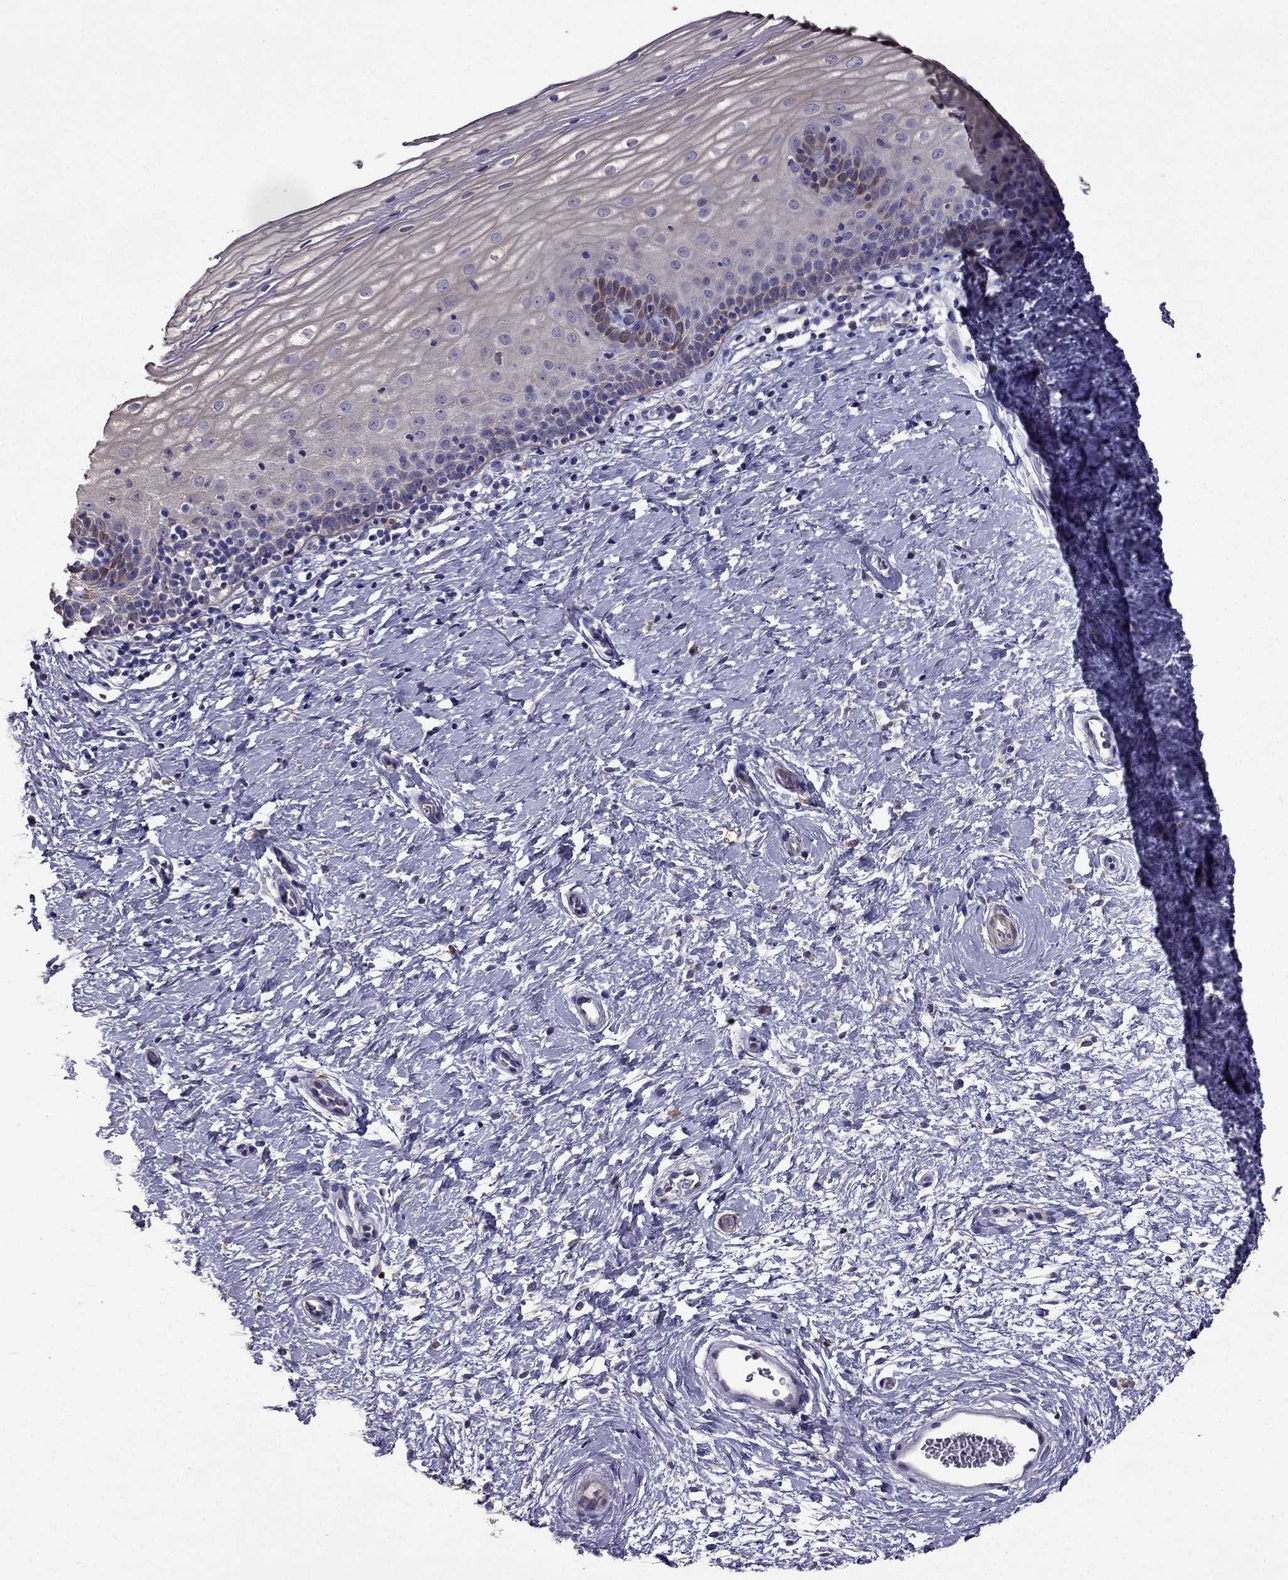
{"staining": {"intensity": "negative", "quantity": "none", "location": "none"}, "tissue": "cervix", "cell_type": "Glandular cells", "image_type": "normal", "snomed": [{"axis": "morphology", "description": "Normal tissue, NOS"}, {"axis": "topography", "description": "Cervix"}], "caption": "Glandular cells are negative for brown protein staining in benign cervix. (DAB (3,3'-diaminobenzidine) immunohistochemistry visualized using brightfield microscopy, high magnification).", "gene": "CDH9", "patient": {"sex": "female", "age": 37}}